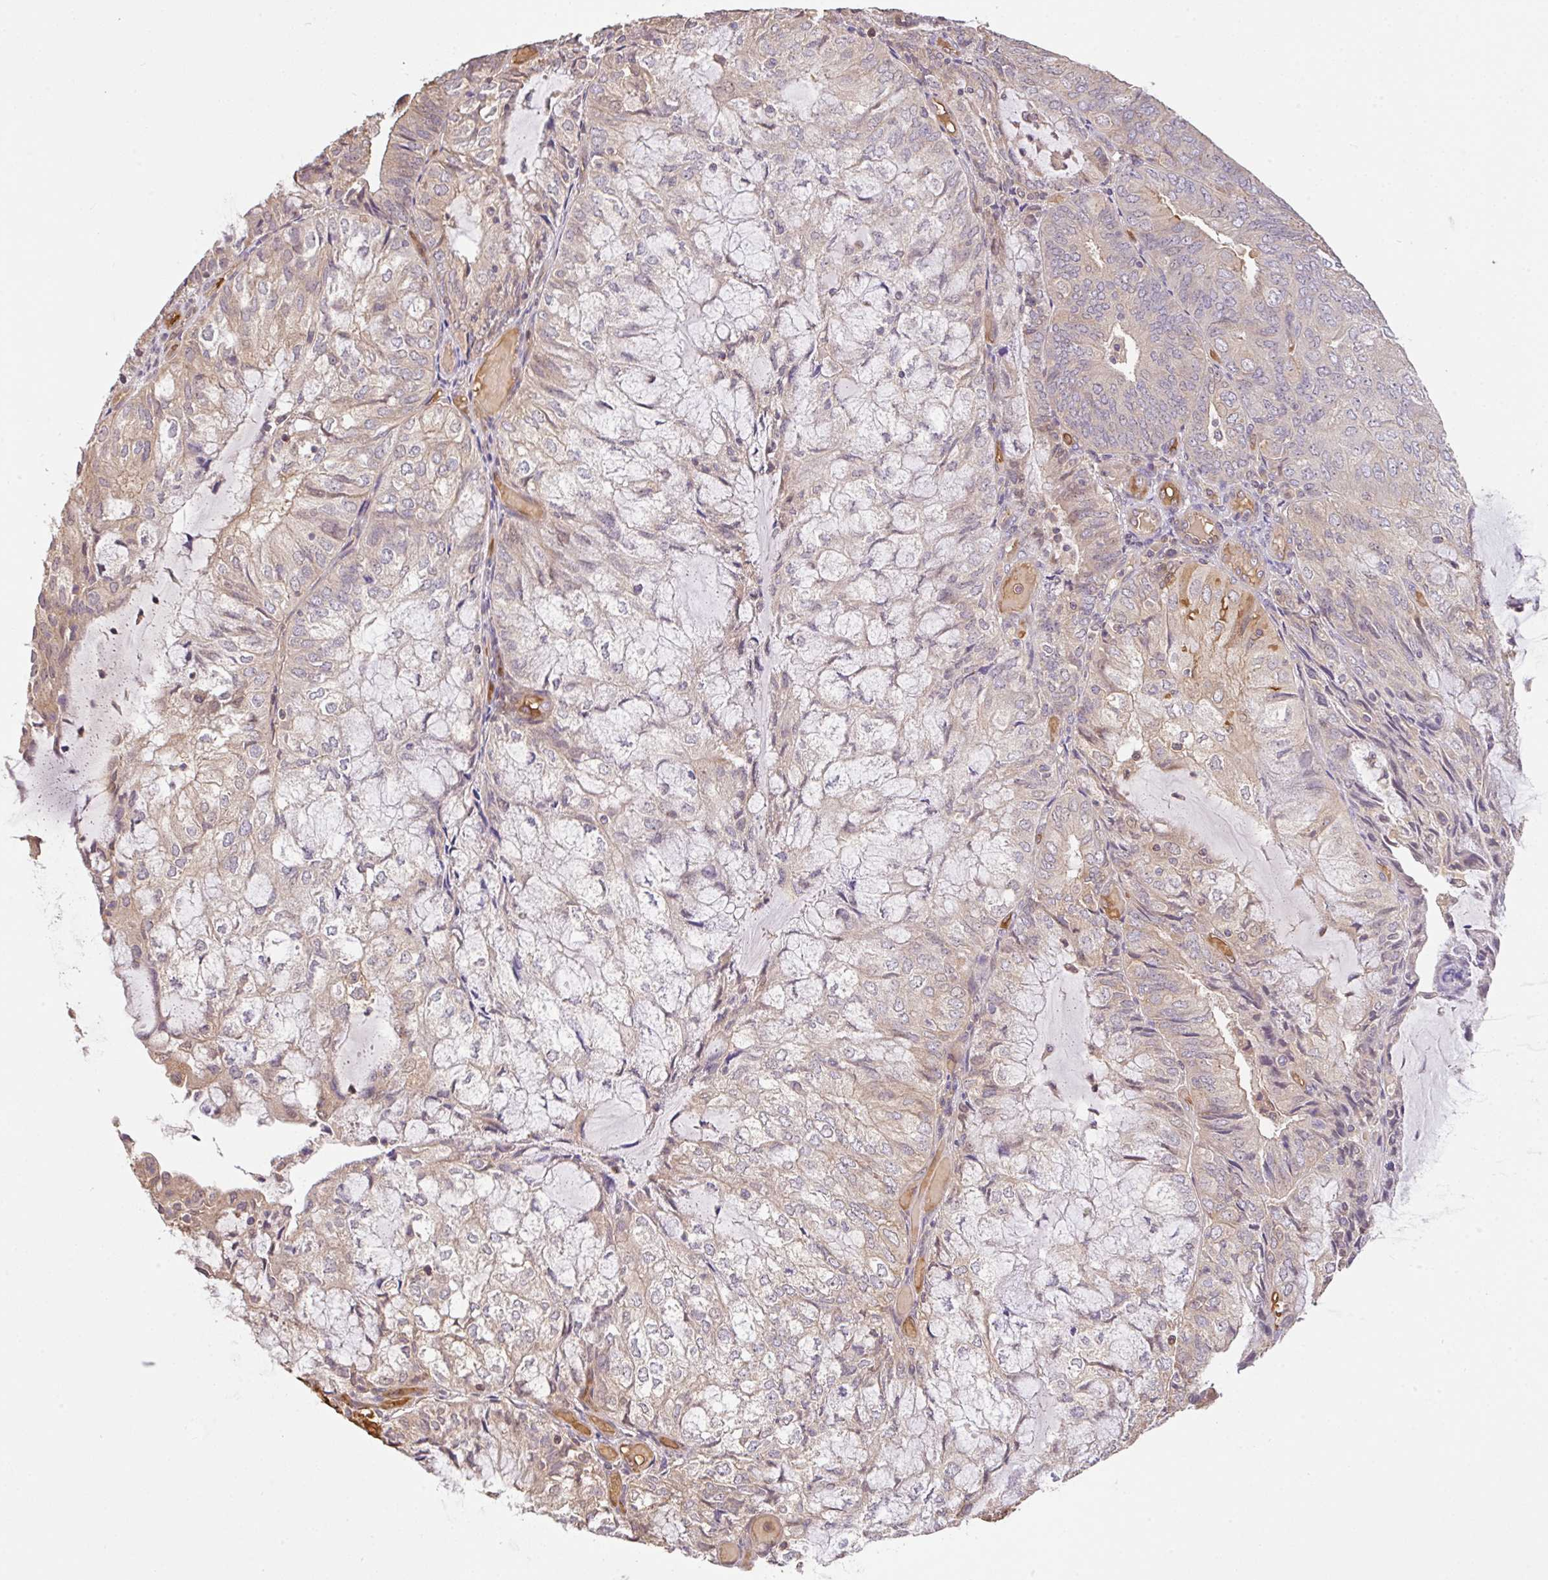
{"staining": {"intensity": "negative", "quantity": "none", "location": "none"}, "tissue": "endometrial cancer", "cell_type": "Tumor cells", "image_type": "cancer", "snomed": [{"axis": "morphology", "description": "Adenocarcinoma, NOS"}, {"axis": "topography", "description": "Endometrium"}], "caption": "Tumor cells show no significant protein expression in endometrial cancer. Brightfield microscopy of immunohistochemistry (IHC) stained with DAB (3,3'-diaminobenzidine) (brown) and hematoxylin (blue), captured at high magnification.", "gene": "C1QTNF9B", "patient": {"sex": "female", "age": 81}}